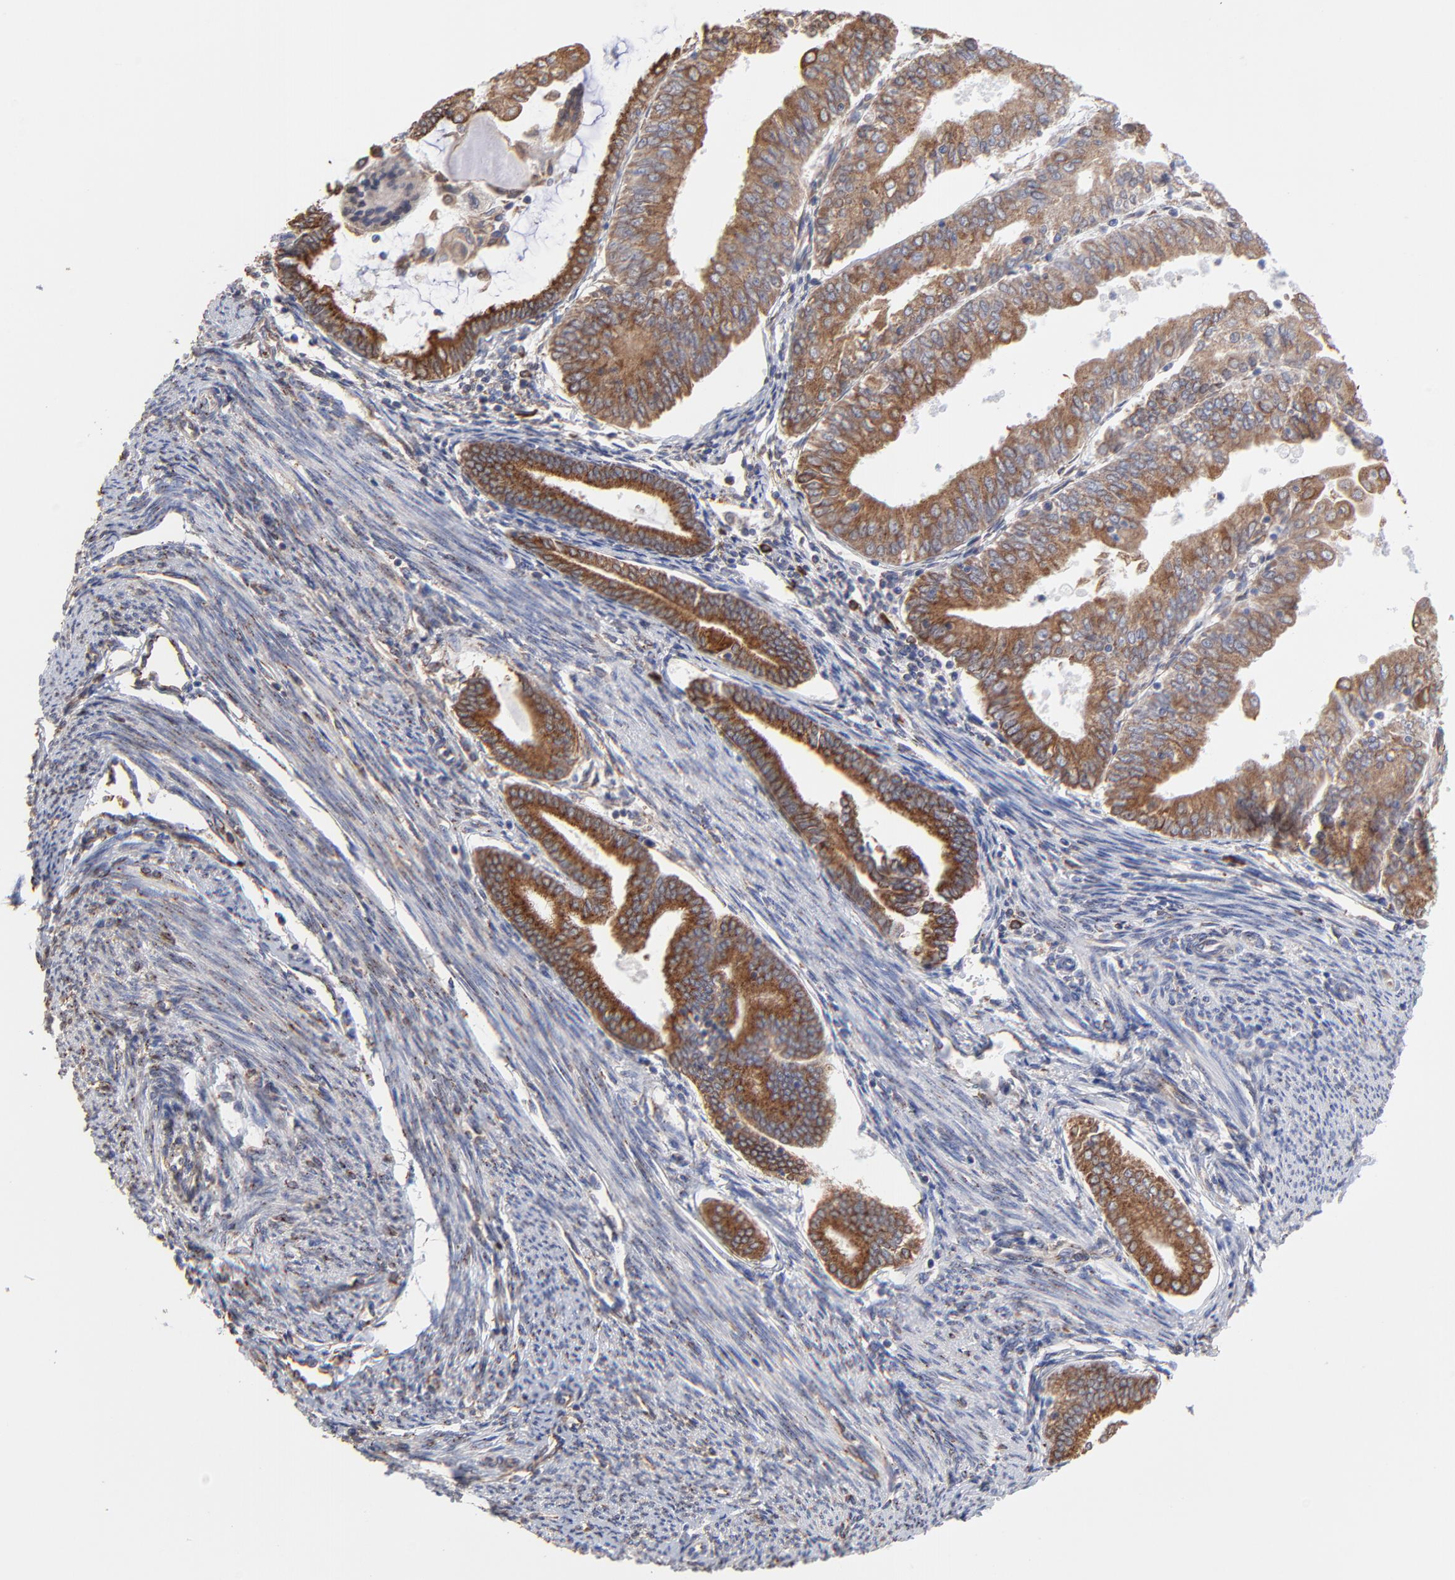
{"staining": {"intensity": "moderate", "quantity": ">75%", "location": "cytoplasmic/membranous"}, "tissue": "endometrial cancer", "cell_type": "Tumor cells", "image_type": "cancer", "snomed": [{"axis": "morphology", "description": "Adenocarcinoma, NOS"}, {"axis": "topography", "description": "Endometrium"}], "caption": "Endometrial adenocarcinoma was stained to show a protein in brown. There is medium levels of moderate cytoplasmic/membranous positivity in about >75% of tumor cells. The staining was performed using DAB (3,3'-diaminobenzidine), with brown indicating positive protein expression. Nuclei are stained blue with hematoxylin.", "gene": "LMAN1", "patient": {"sex": "female", "age": 79}}